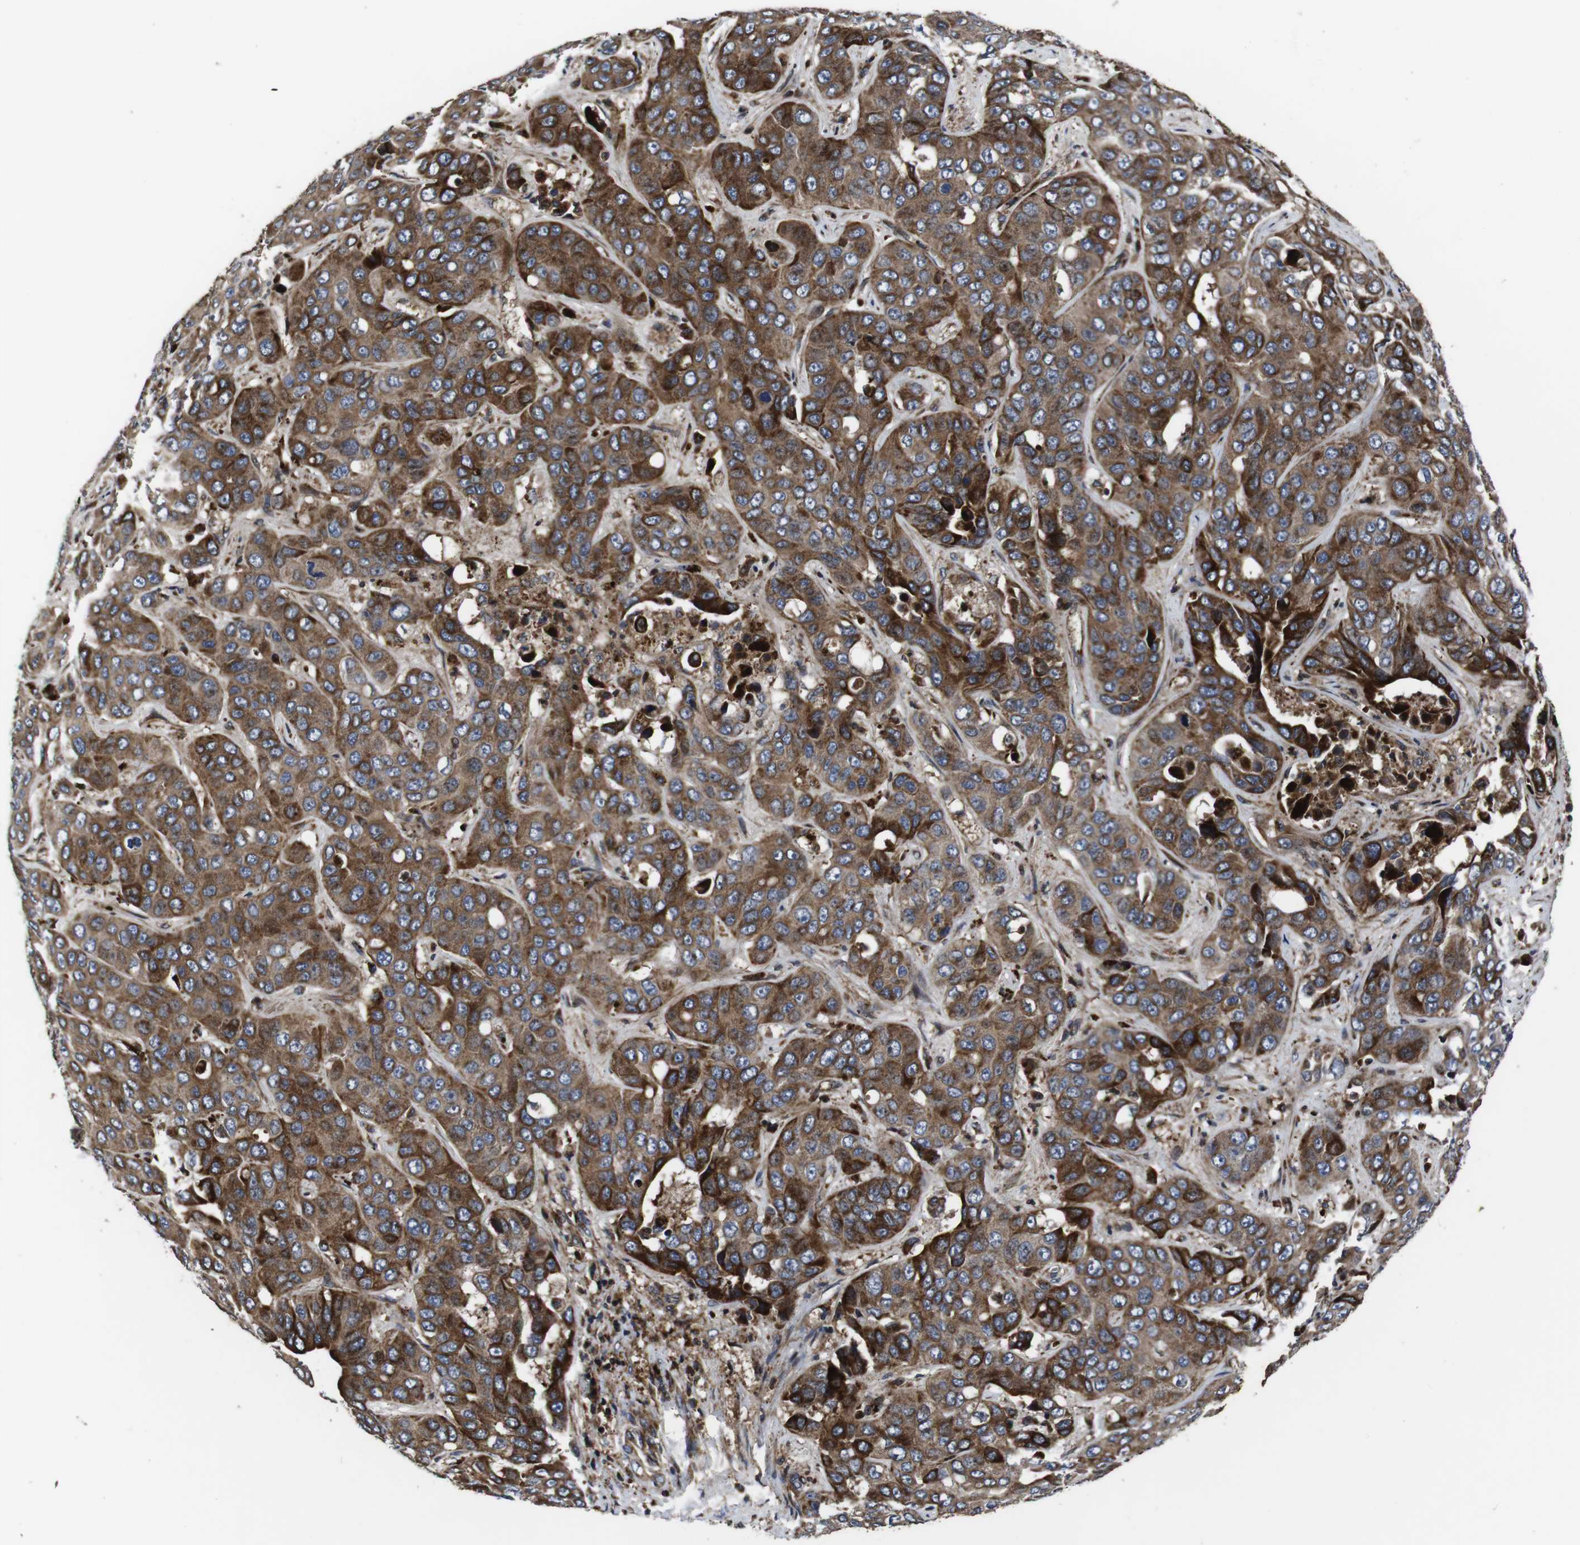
{"staining": {"intensity": "strong", "quantity": ">75%", "location": "cytoplasmic/membranous"}, "tissue": "liver cancer", "cell_type": "Tumor cells", "image_type": "cancer", "snomed": [{"axis": "morphology", "description": "Cholangiocarcinoma"}, {"axis": "topography", "description": "Liver"}], "caption": "DAB immunohistochemical staining of cholangiocarcinoma (liver) displays strong cytoplasmic/membranous protein positivity in about >75% of tumor cells.", "gene": "SMYD3", "patient": {"sex": "female", "age": 52}}